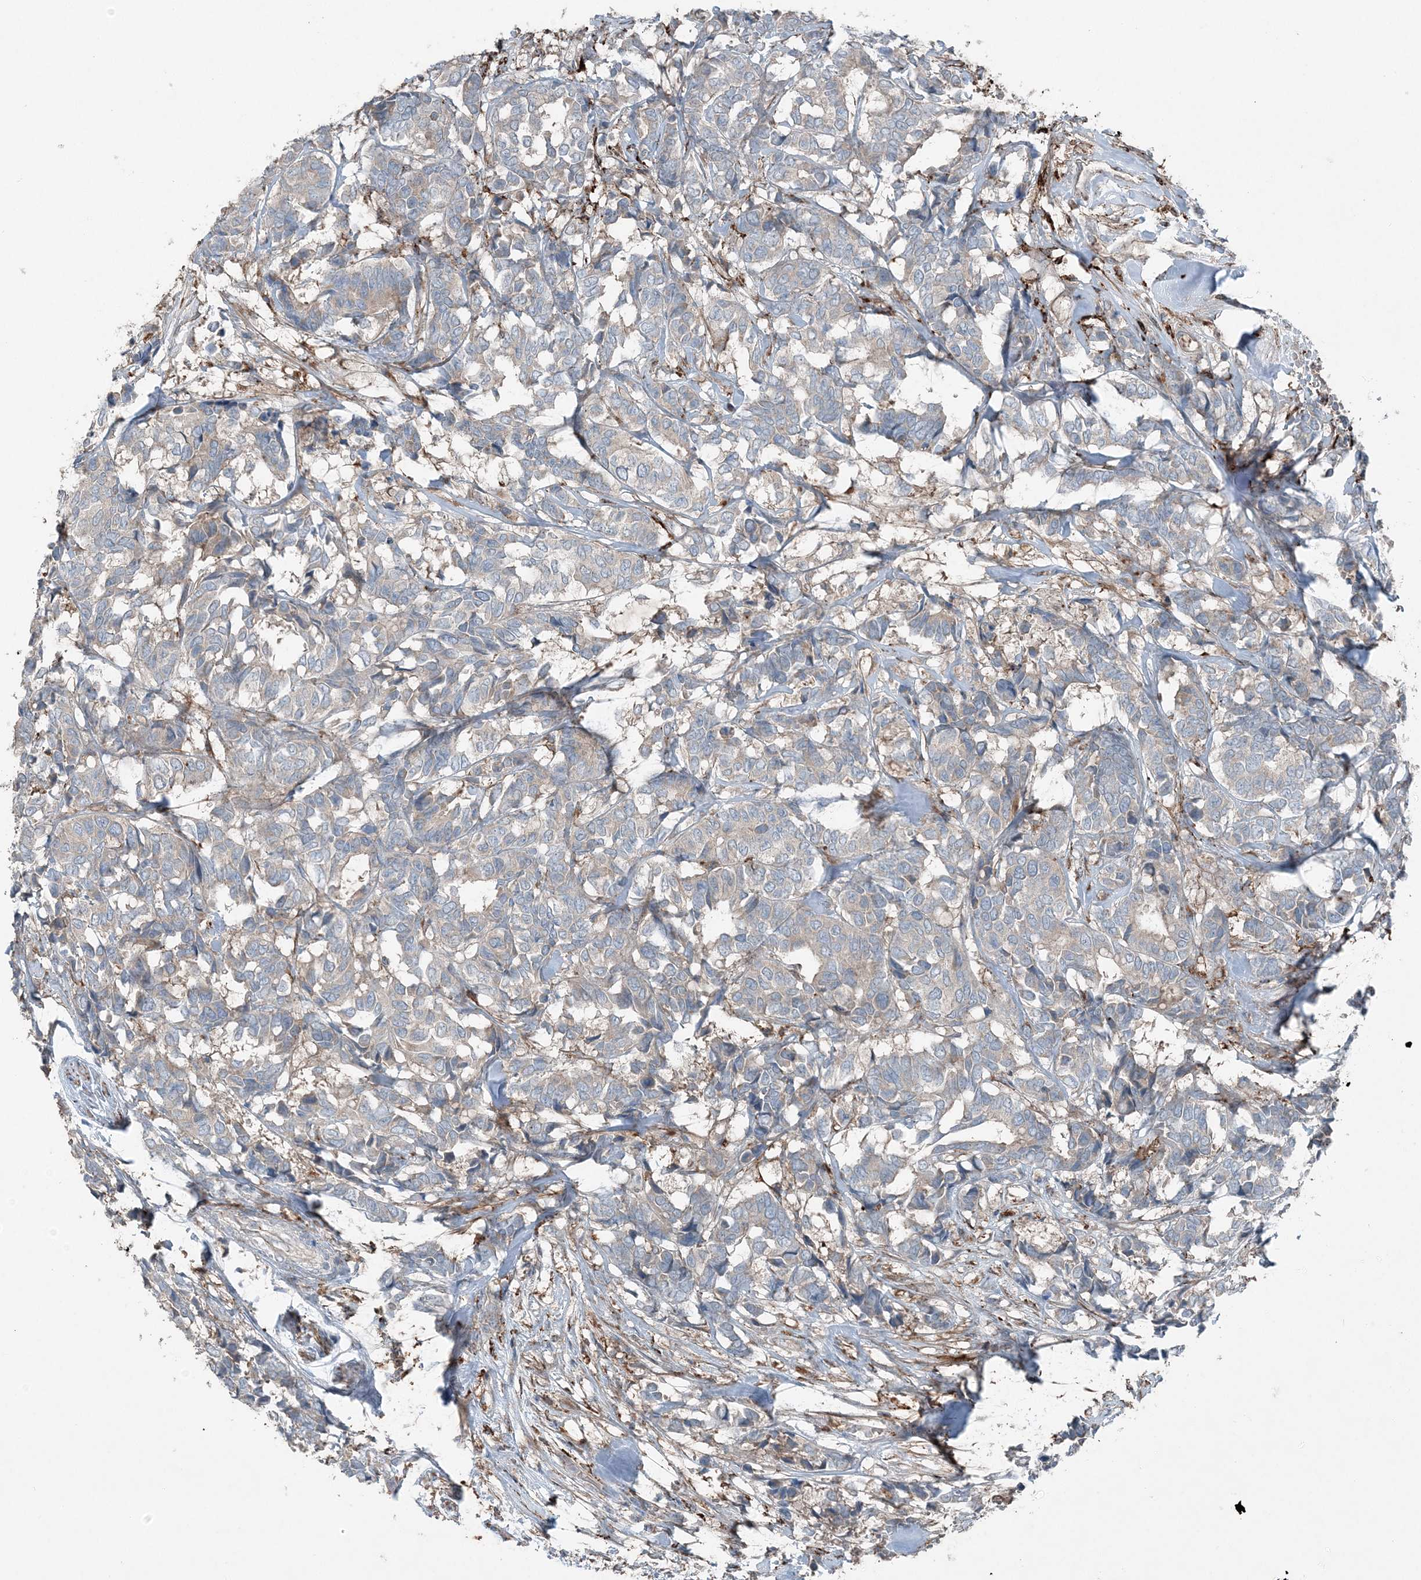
{"staining": {"intensity": "weak", "quantity": "<25%", "location": "cytoplasmic/membranous"}, "tissue": "breast cancer", "cell_type": "Tumor cells", "image_type": "cancer", "snomed": [{"axis": "morphology", "description": "Duct carcinoma"}, {"axis": "topography", "description": "Breast"}], "caption": "The histopathology image exhibits no staining of tumor cells in breast cancer (invasive ductal carcinoma).", "gene": "KY", "patient": {"sex": "female", "age": 87}}